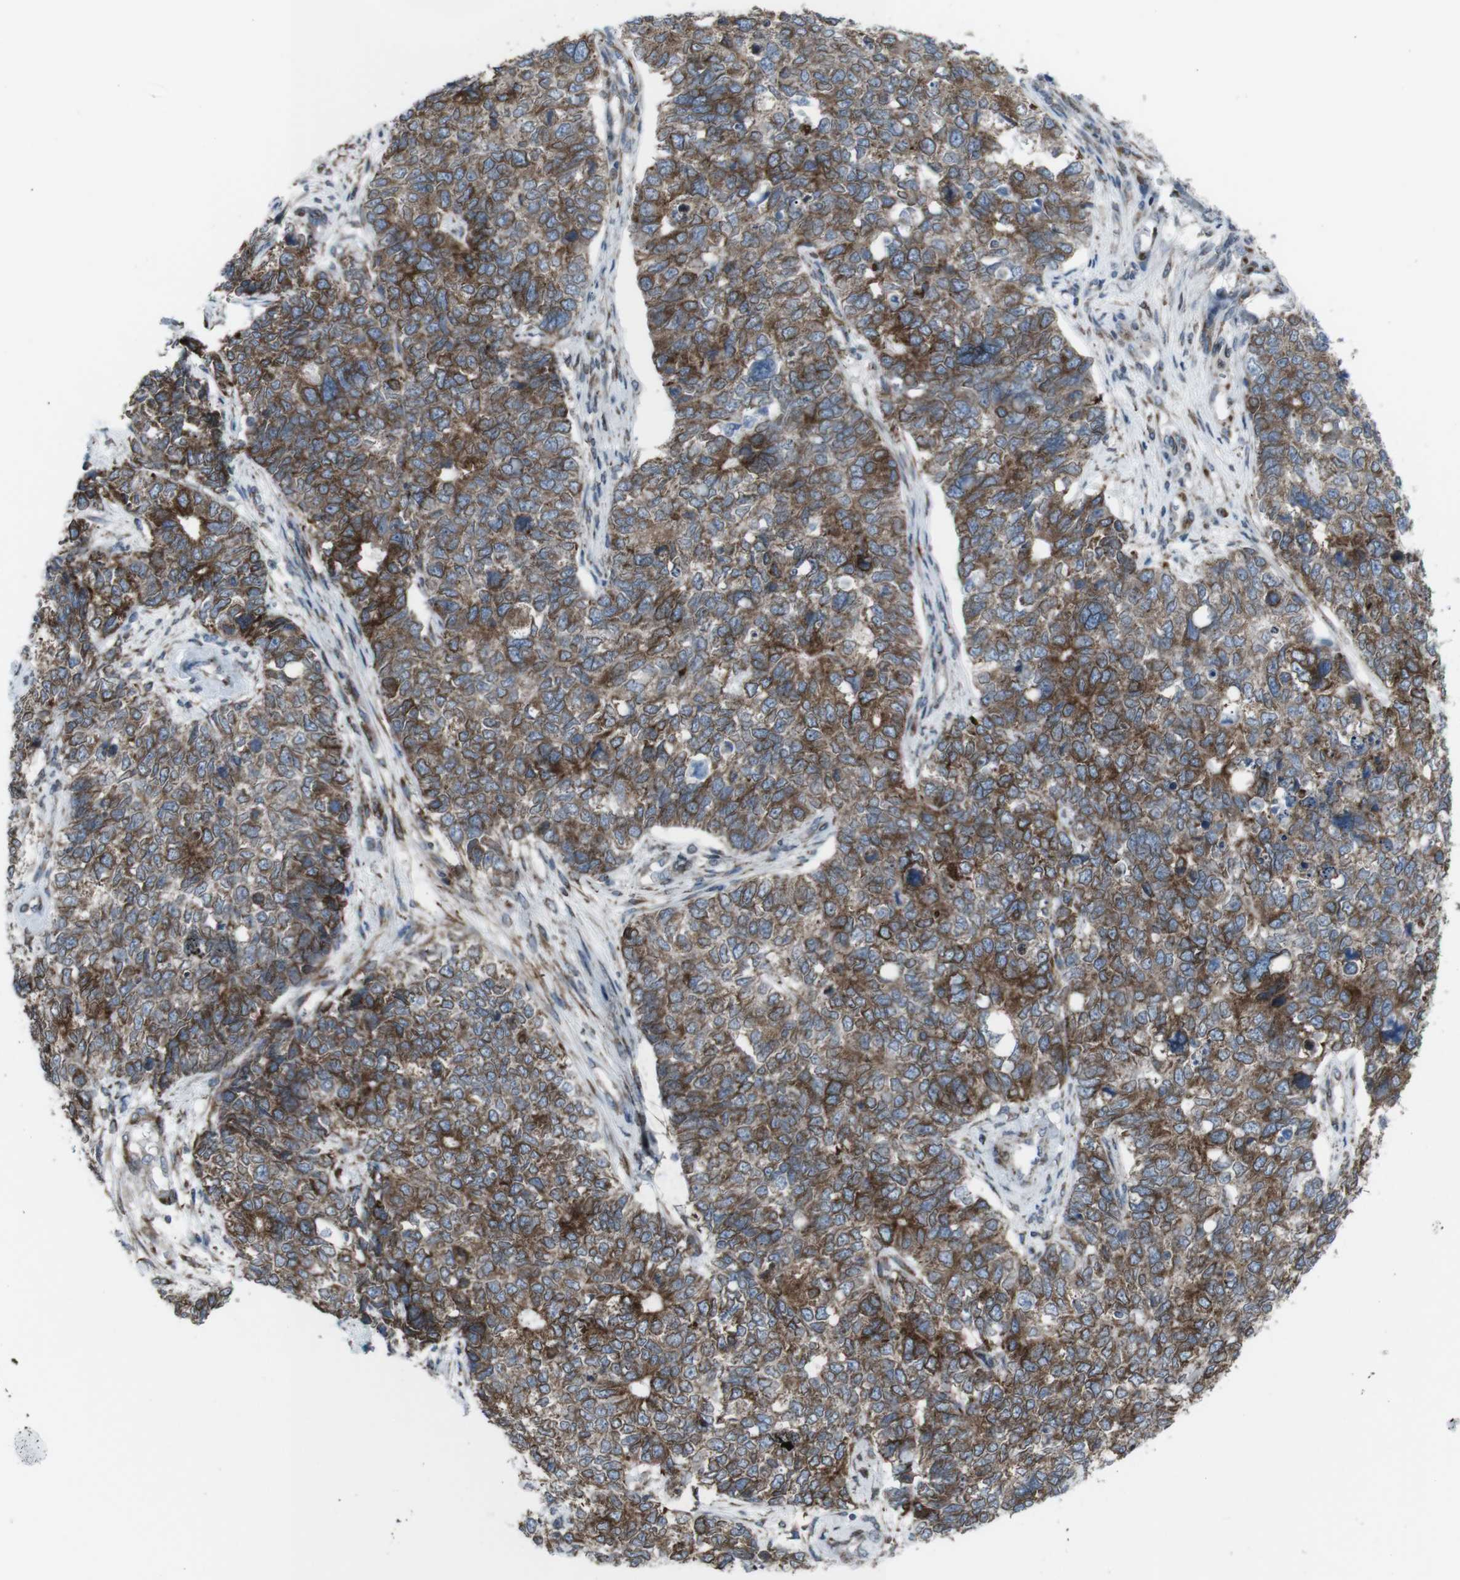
{"staining": {"intensity": "moderate", "quantity": "25%-75%", "location": "cytoplasmic/membranous"}, "tissue": "cervical cancer", "cell_type": "Tumor cells", "image_type": "cancer", "snomed": [{"axis": "morphology", "description": "Squamous cell carcinoma, NOS"}, {"axis": "topography", "description": "Cervix"}], "caption": "This micrograph reveals IHC staining of human squamous cell carcinoma (cervical), with medium moderate cytoplasmic/membranous staining in approximately 25%-75% of tumor cells.", "gene": "LNPK", "patient": {"sex": "female", "age": 63}}